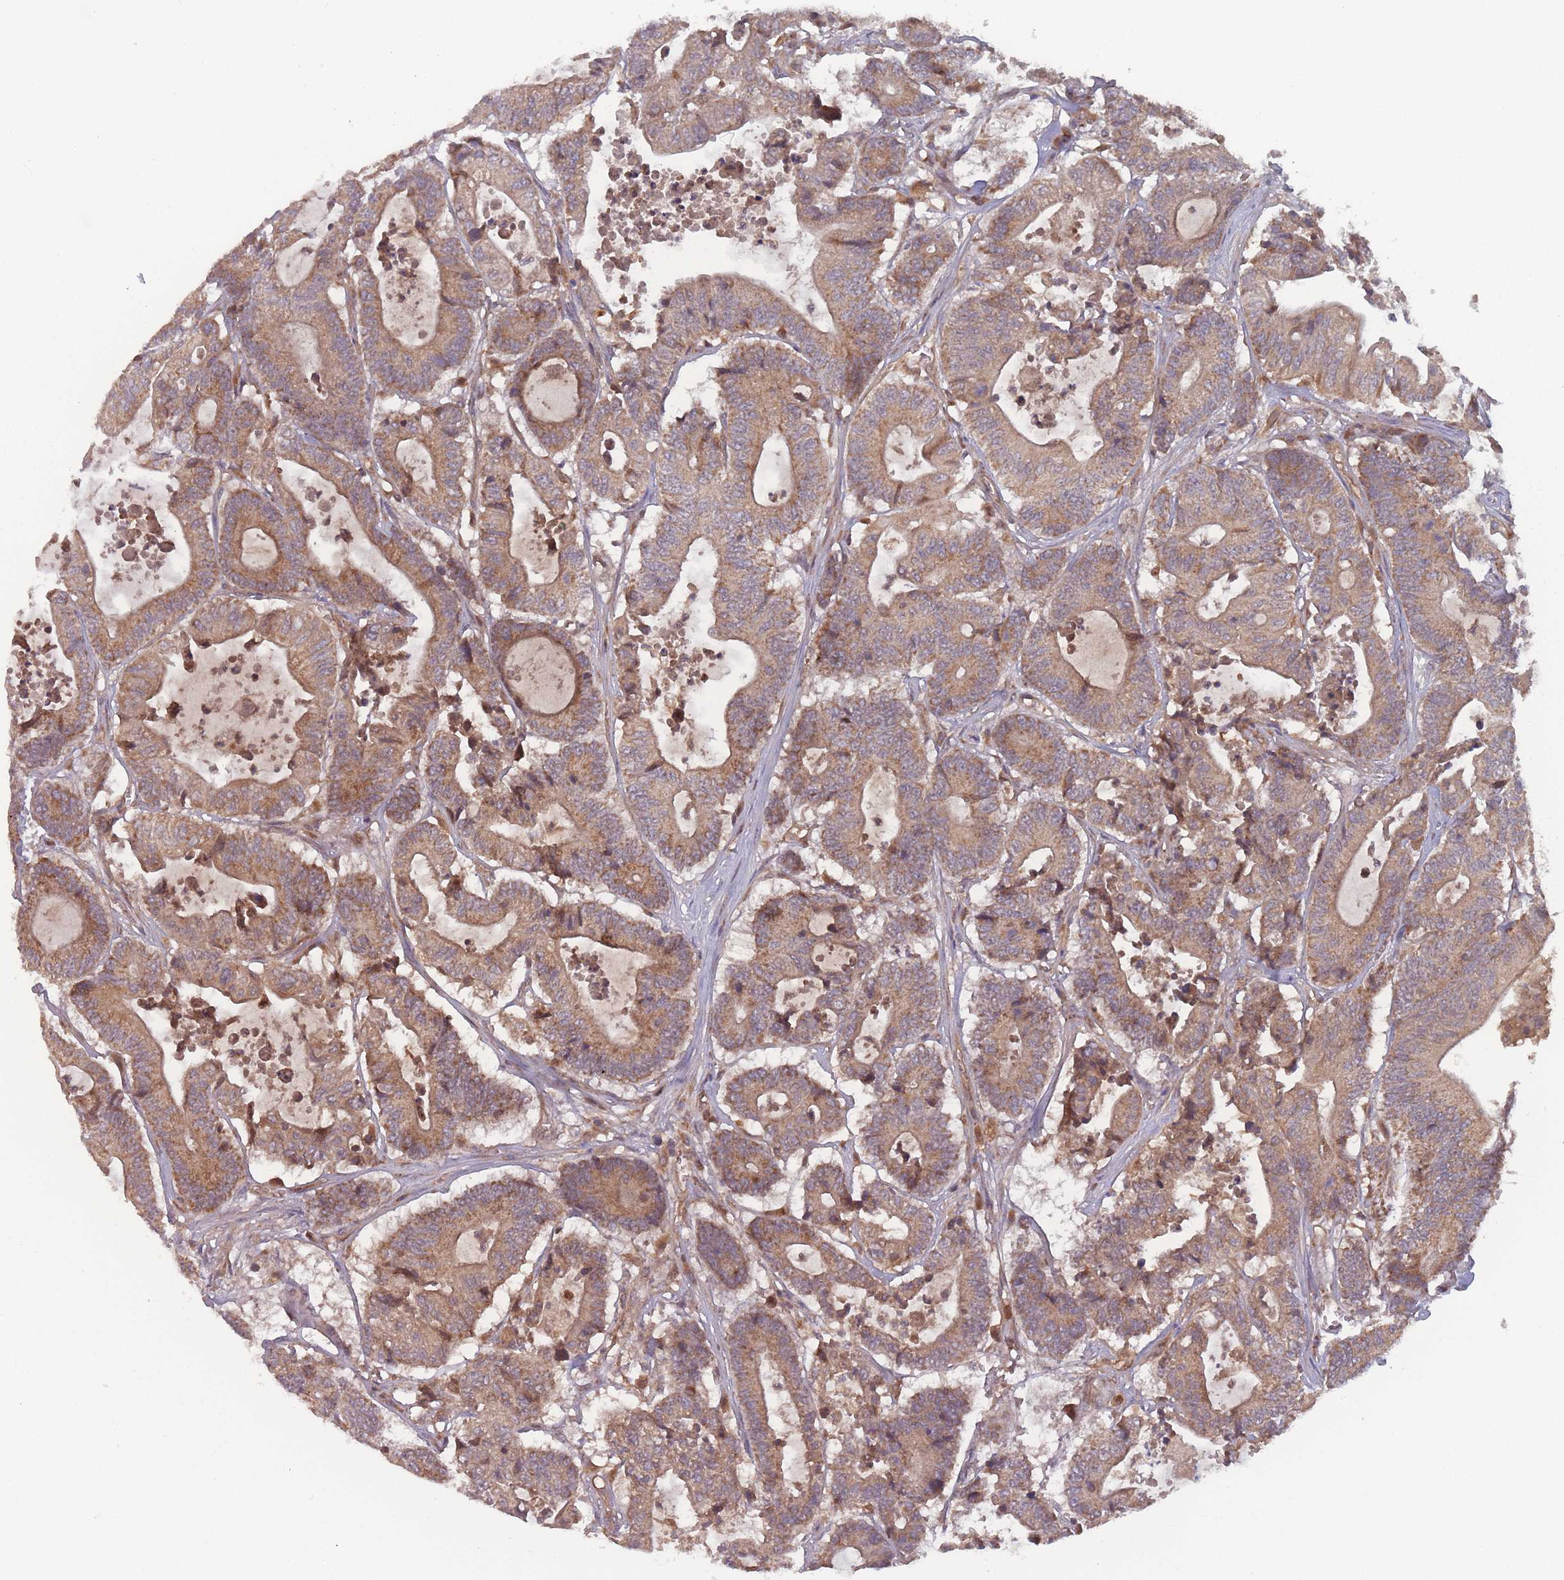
{"staining": {"intensity": "moderate", "quantity": ">75%", "location": "cytoplasmic/membranous"}, "tissue": "colorectal cancer", "cell_type": "Tumor cells", "image_type": "cancer", "snomed": [{"axis": "morphology", "description": "Adenocarcinoma, NOS"}, {"axis": "topography", "description": "Colon"}], "caption": "Colorectal cancer was stained to show a protein in brown. There is medium levels of moderate cytoplasmic/membranous expression in approximately >75% of tumor cells. (Stains: DAB (3,3'-diaminobenzidine) in brown, nuclei in blue, Microscopy: brightfield microscopy at high magnification).", "gene": "ATP5MG", "patient": {"sex": "female", "age": 84}}